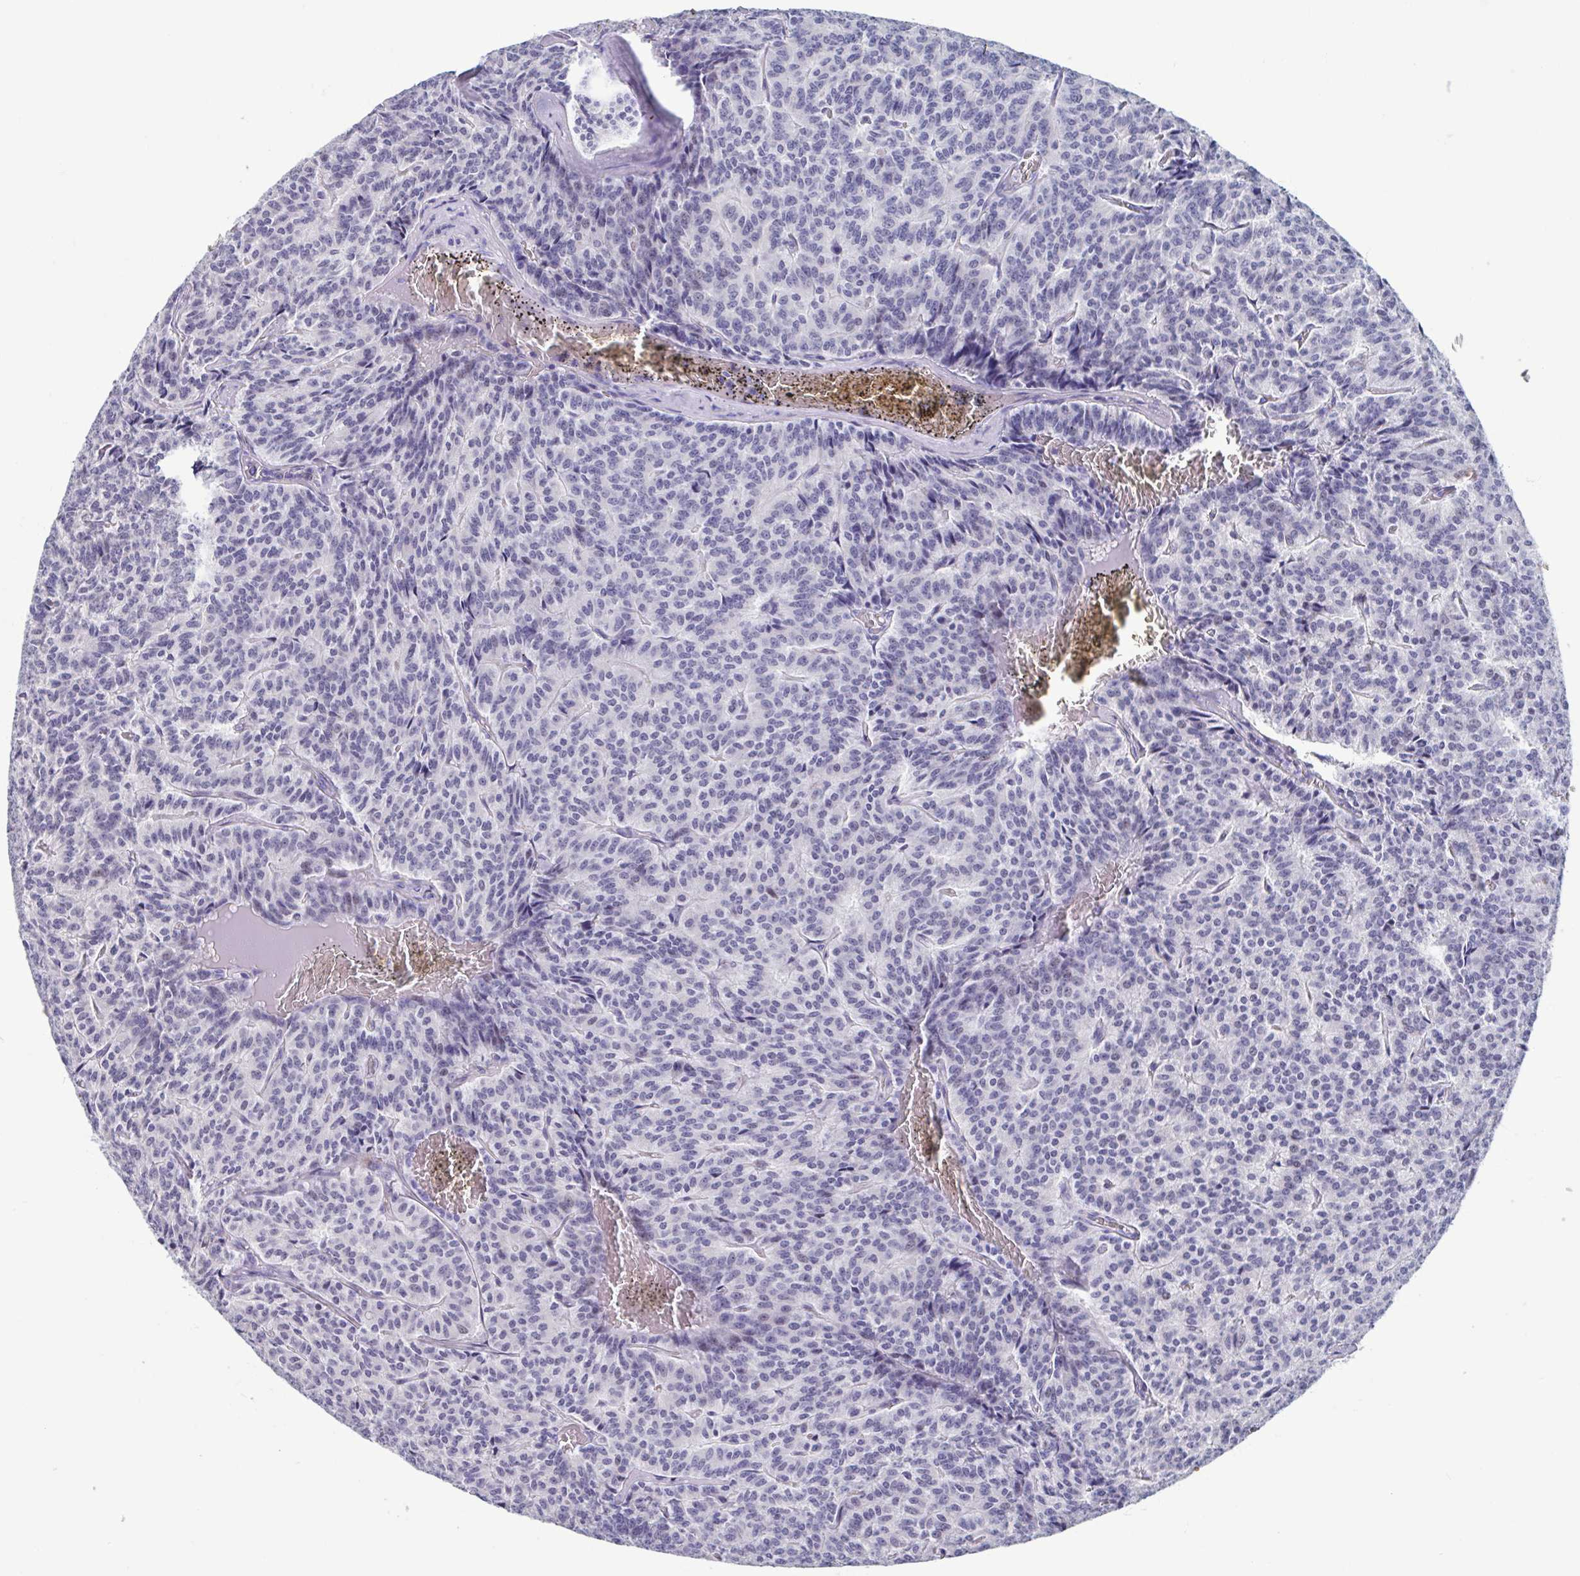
{"staining": {"intensity": "negative", "quantity": "none", "location": "none"}, "tissue": "carcinoid", "cell_type": "Tumor cells", "image_type": "cancer", "snomed": [{"axis": "morphology", "description": "Carcinoid, malignant, NOS"}, {"axis": "topography", "description": "Lung"}], "caption": "Tumor cells show no significant protein positivity in malignant carcinoid. (IHC, brightfield microscopy, high magnification).", "gene": "PERM1", "patient": {"sex": "male", "age": 70}}